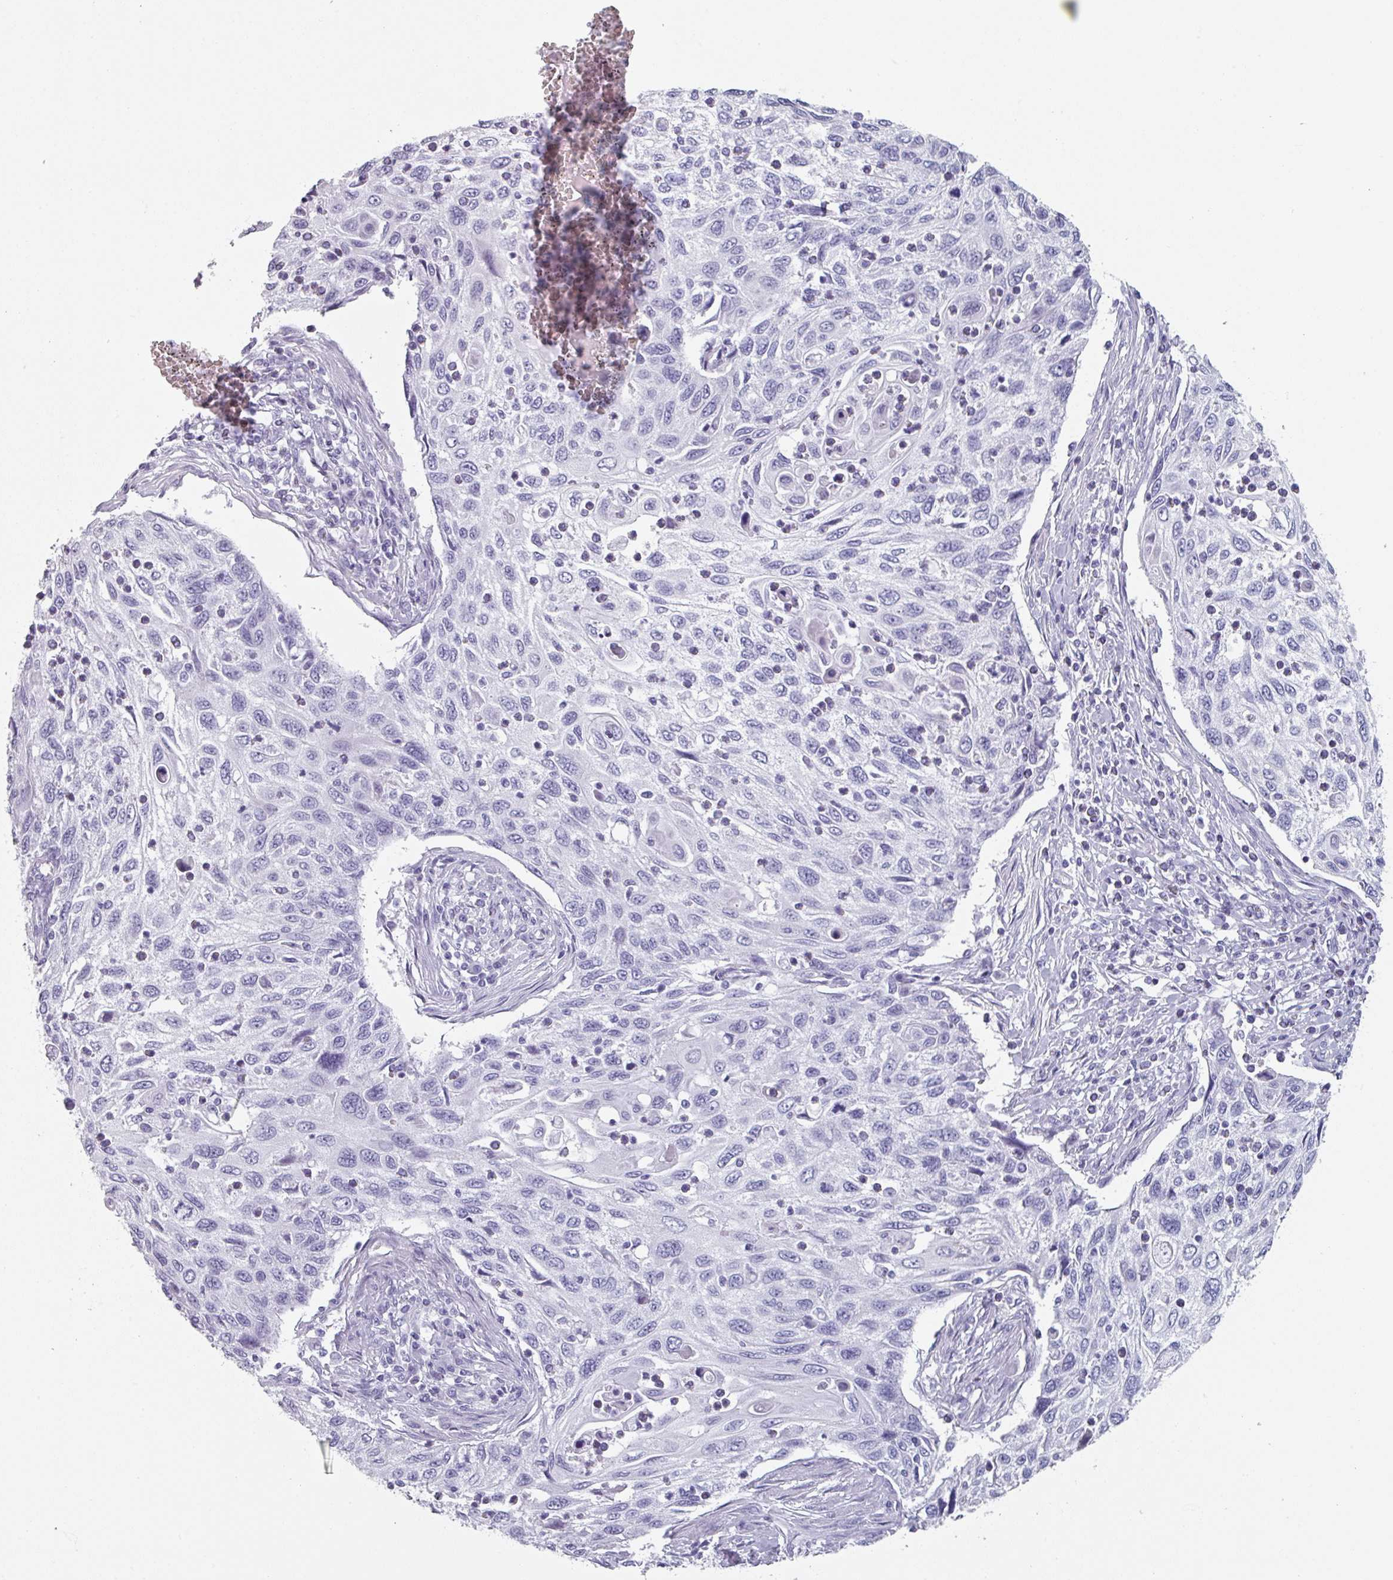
{"staining": {"intensity": "negative", "quantity": "none", "location": "none"}, "tissue": "cervical cancer", "cell_type": "Tumor cells", "image_type": "cancer", "snomed": [{"axis": "morphology", "description": "Squamous cell carcinoma, NOS"}, {"axis": "topography", "description": "Cervix"}], "caption": "The IHC histopathology image has no significant staining in tumor cells of cervical squamous cell carcinoma tissue.", "gene": "SLC35G2", "patient": {"sex": "female", "age": 70}}